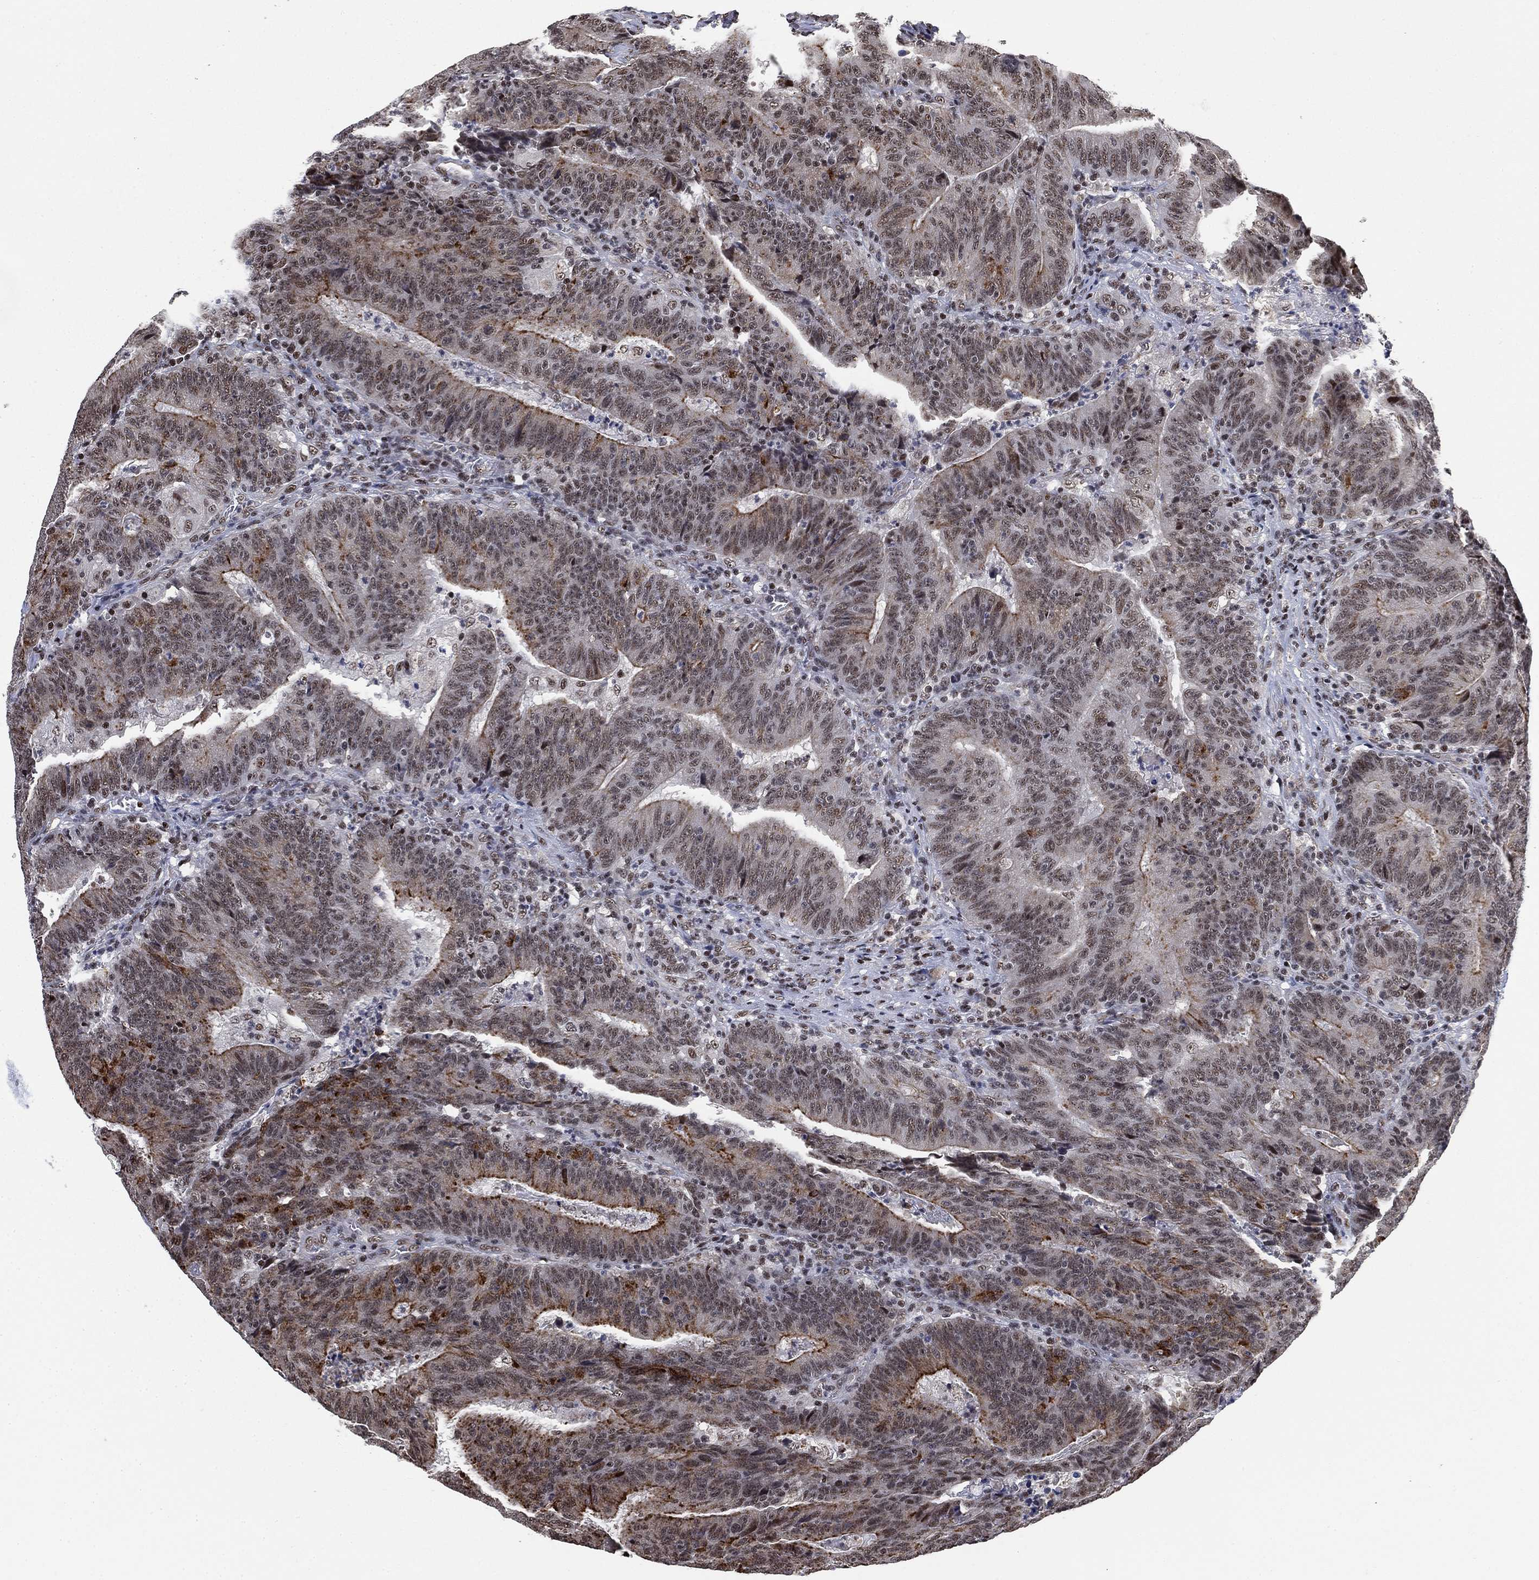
{"staining": {"intensity": "moderate", "quantity": "<25%", "location": "cytoplasmic/membranous"}, "tissue": "colorectal cancer", "cell_type": "Tumor cells", "image_type": "cancer", "snomed": [{"axis": "morphology", "description": "Adenocarcinoma, NOS"}, {"axis": "topography", "description": "Colon"}], "caption": "A photomicrograph of human colorectal cancer (adenocarcinoma) stained for a protein shows moderate cytoplasmic/membranous brown staining in tumor cells.", "gene": "ZSCAN30", "patient": {"sex": "female", "age": 75}}